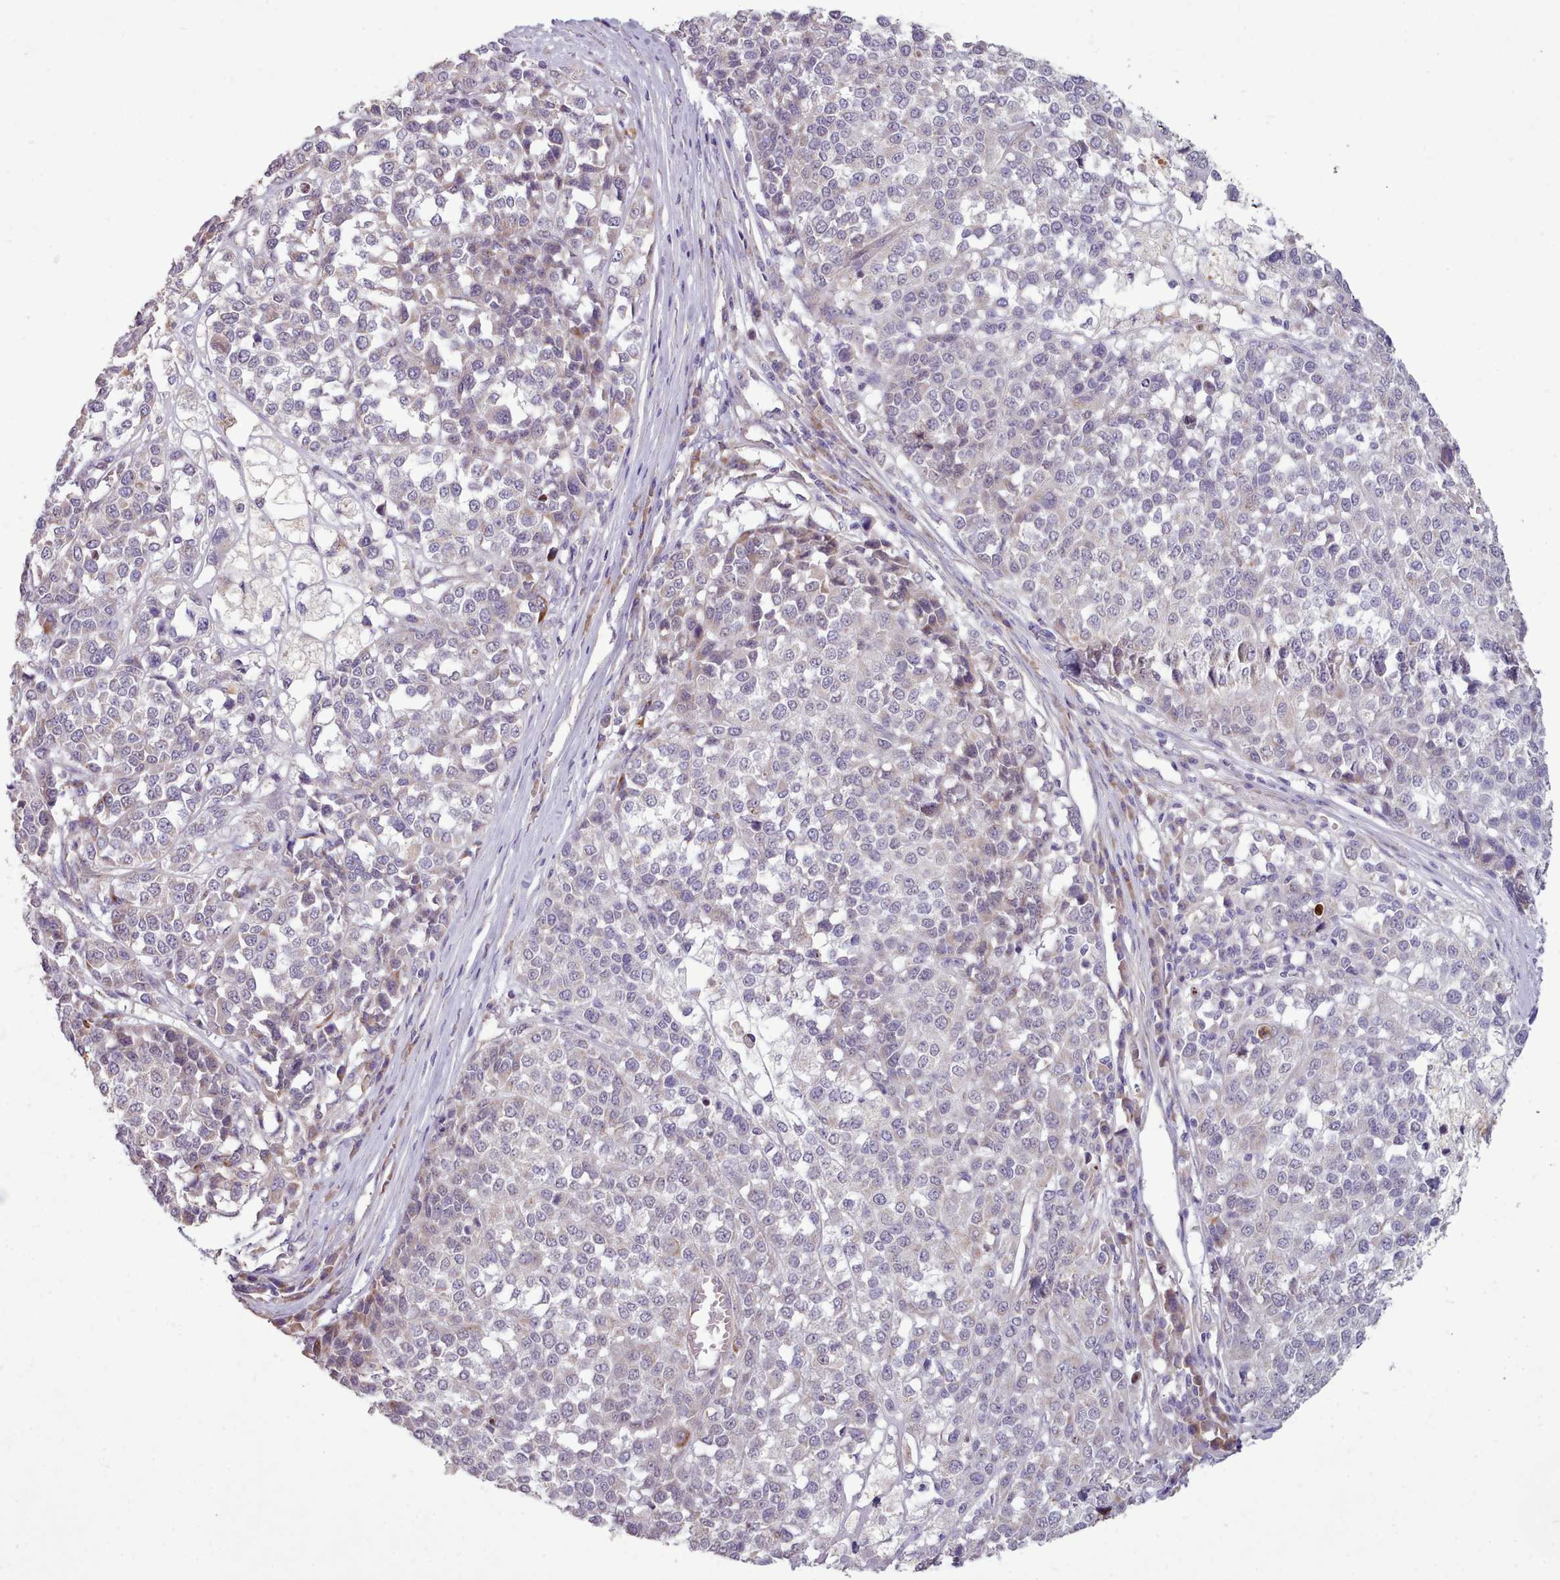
{"staining": {"intensity": "negative", "quantity": "none", "location": "none"}, "tissue": "melanoma", "cell_type": "Tumor cells", "image_type": "cancer", "snomed": [{"axis": "morphology", "description": "Malignant melanoma, Metastatic site"}, {"axis": "topography", "description": "Lymph node"}], "caption": "This is an immunohistochemistry (IHC) image of human malignant melanoma (metastatic site). There is no expression in tumor cells.", "gene": "DPF1", "patient": {"sex": "male", "age": 44}}